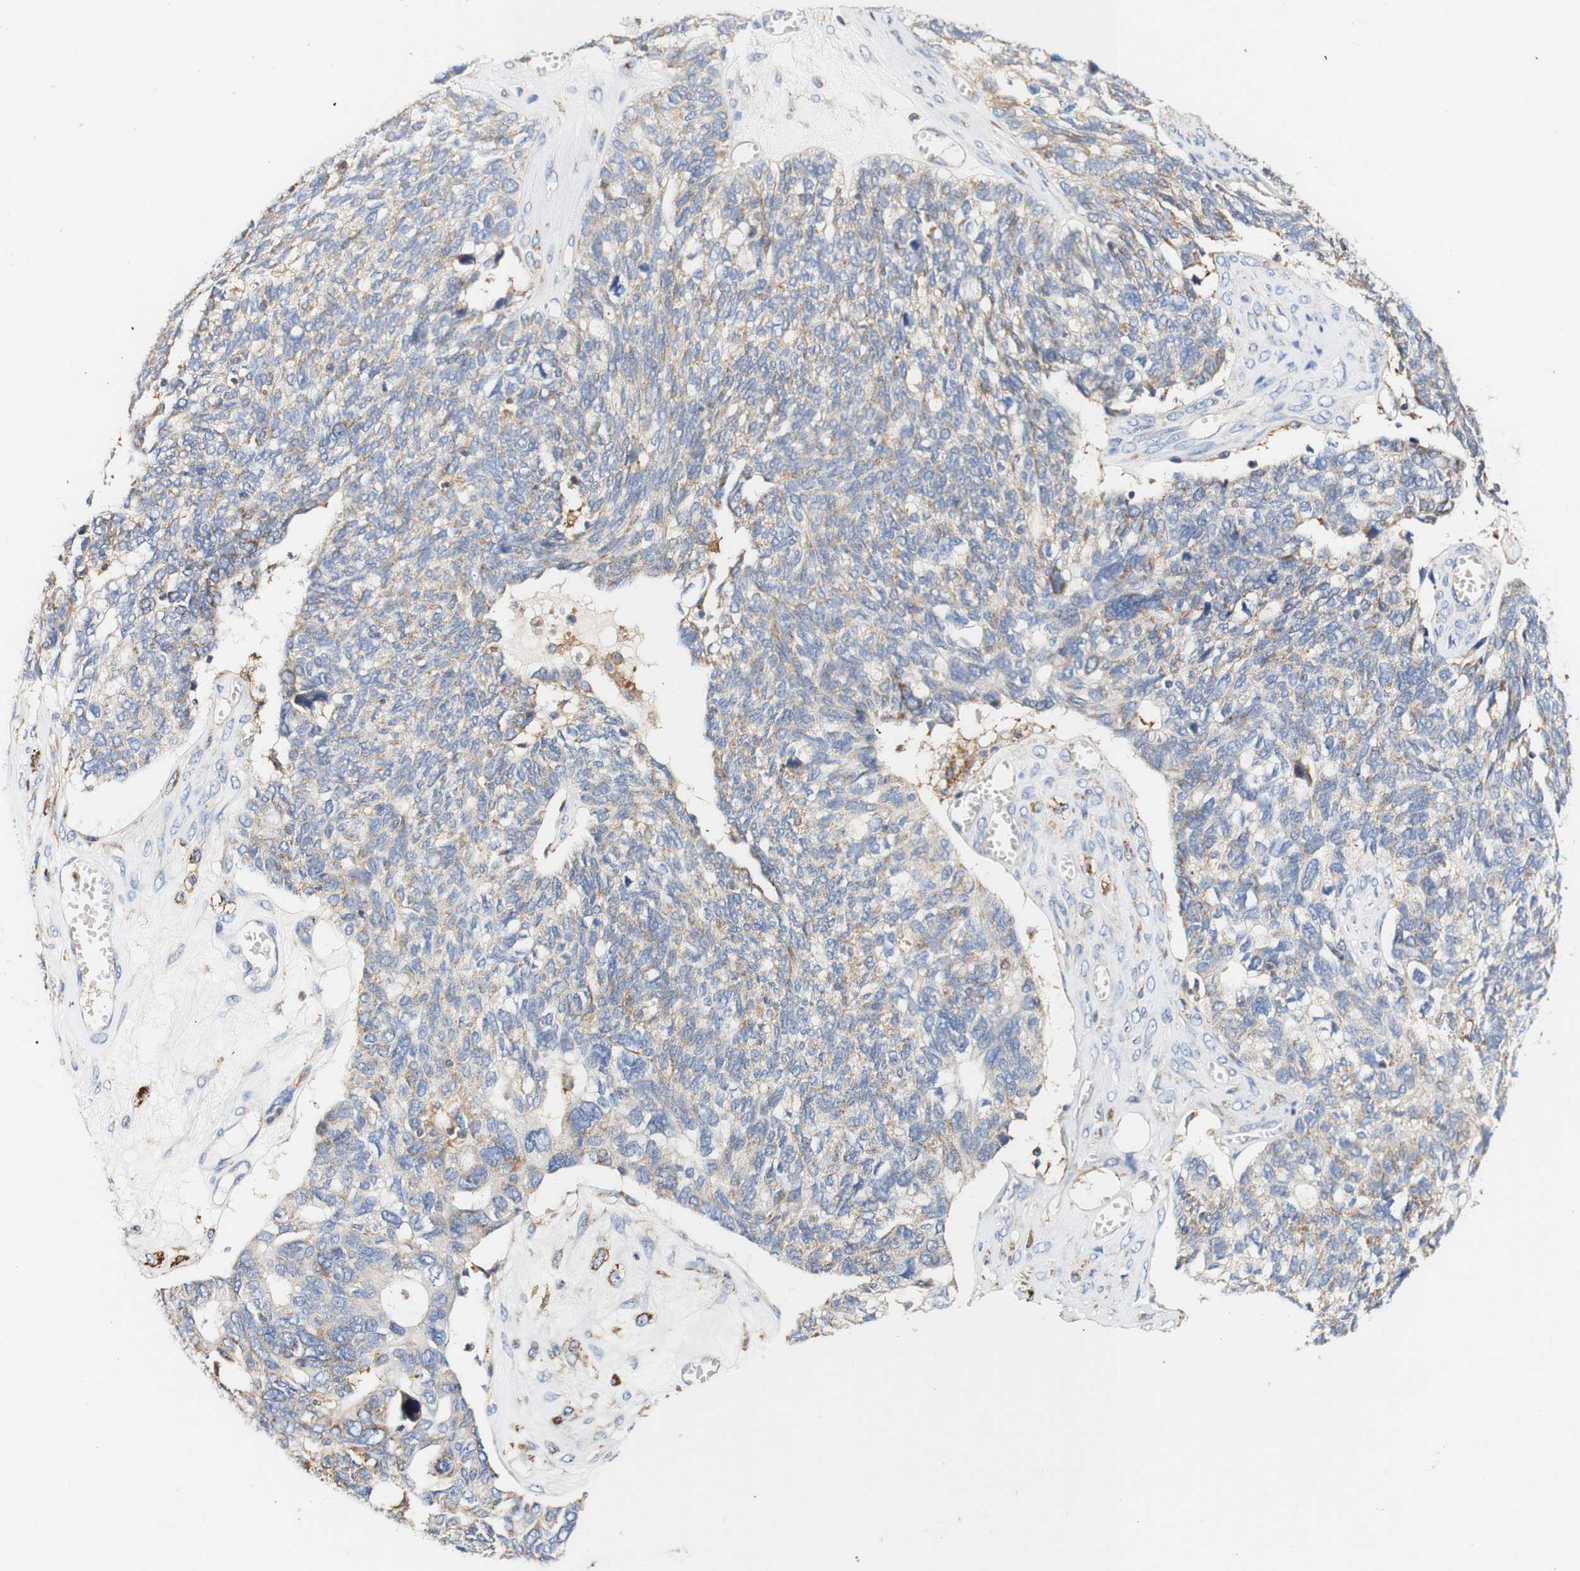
{"staining": {"intensity": "weak", "quantity": "25%-75%", "location": "cytoplasmic/membranous"}, "tissue": "ovarian cancer", "cell_type": "Tumor cells", "image_type": "cancer", "snomed": [{"axis": "morphology", "description": "Cystadenocarcinoma, serous, NOS"}, {"axis": "topography", "description": "Ovary"}], "caption": "A brown stain shows weak cytoplasmic/membranous staining of a protein in human ovarian cancer (serous cystadenocarcinoma) tumor cells.", "gene": "PCDH7", "patient": {"sex": "female", "age": 79}}